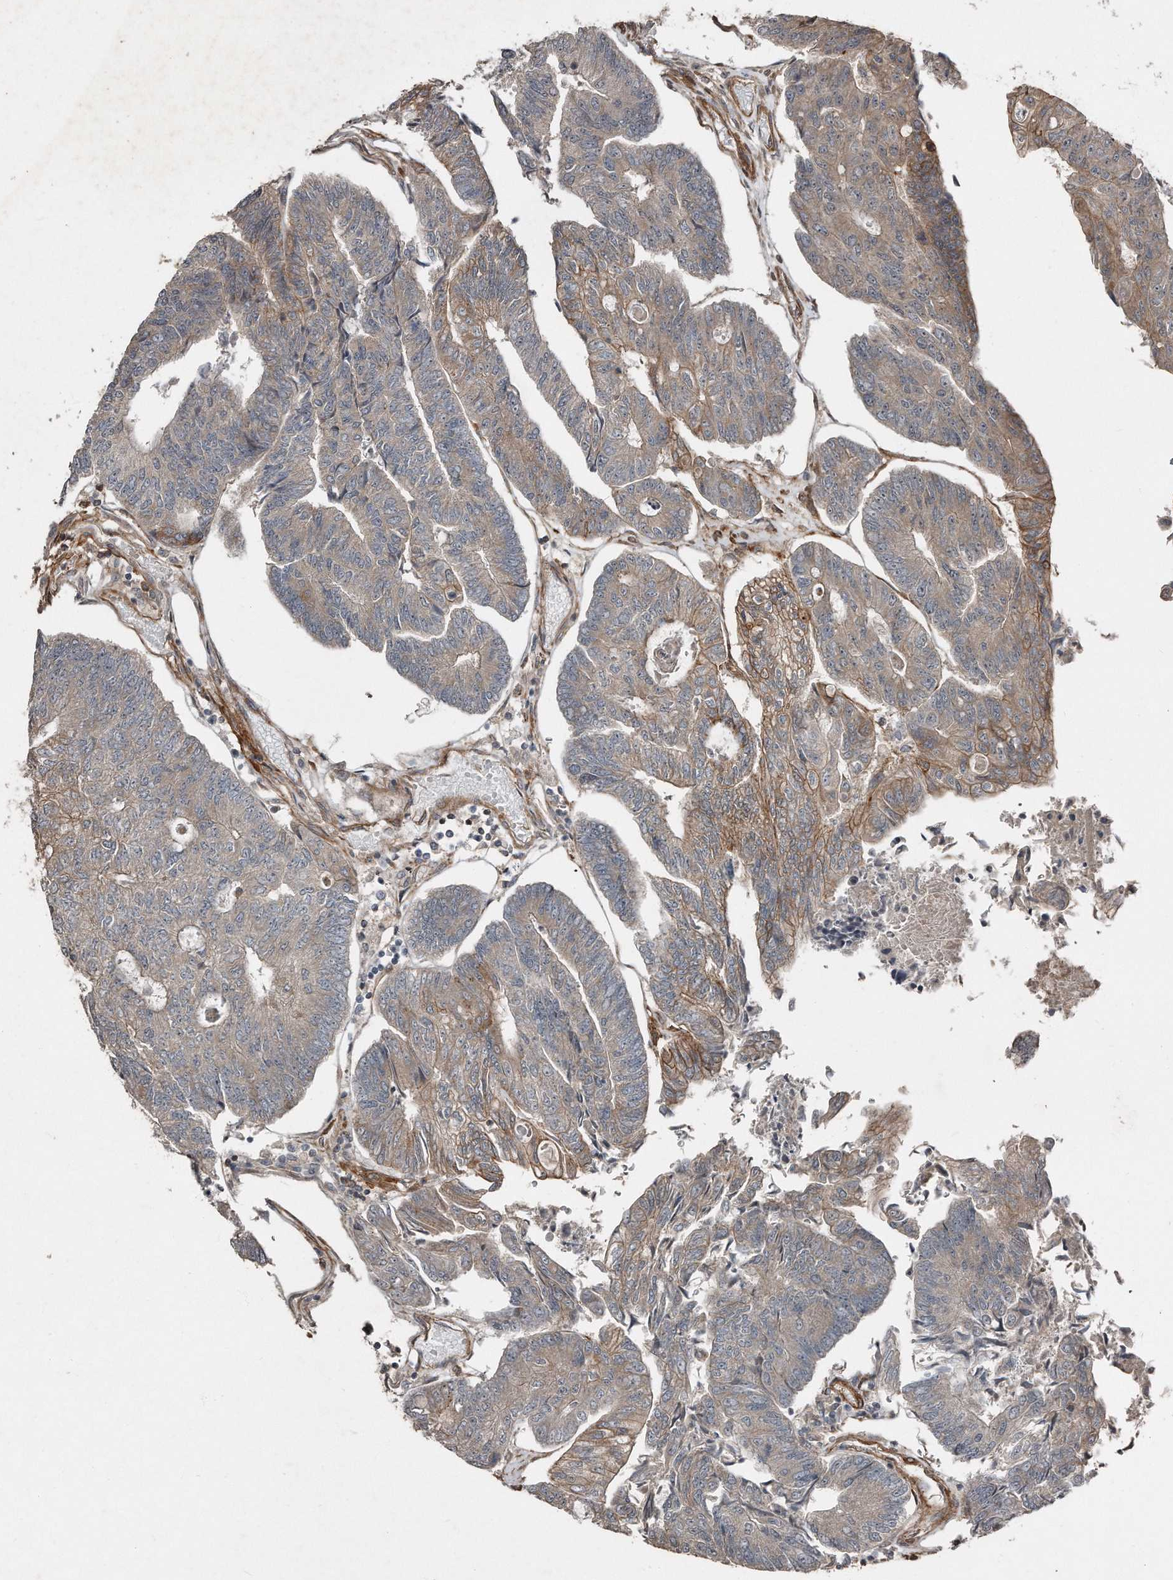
{"staining": {"intensity": "moderate", "quantity": "25%-75%", "location": "cytoplasmic/membranous"}, "tissue": "colorectal cancer", "cell_type": "Tumor cells", "image_type": "cancer", "snomed": [{"axis": "morphology", "description": "Adenocarcinoma, NOS"}, {"axis": "topography", "description": "Colon"}], "caption": "This micrograph shows immunohistochemistry staining of human colorectal cancer (adenocarcinoma), with medium moderate cytoplasmic/membranous staining in approximately 25%-75% of tumor cells.", "gene": "SNAP47", "patient": {"sex": "female", "age": 67}}